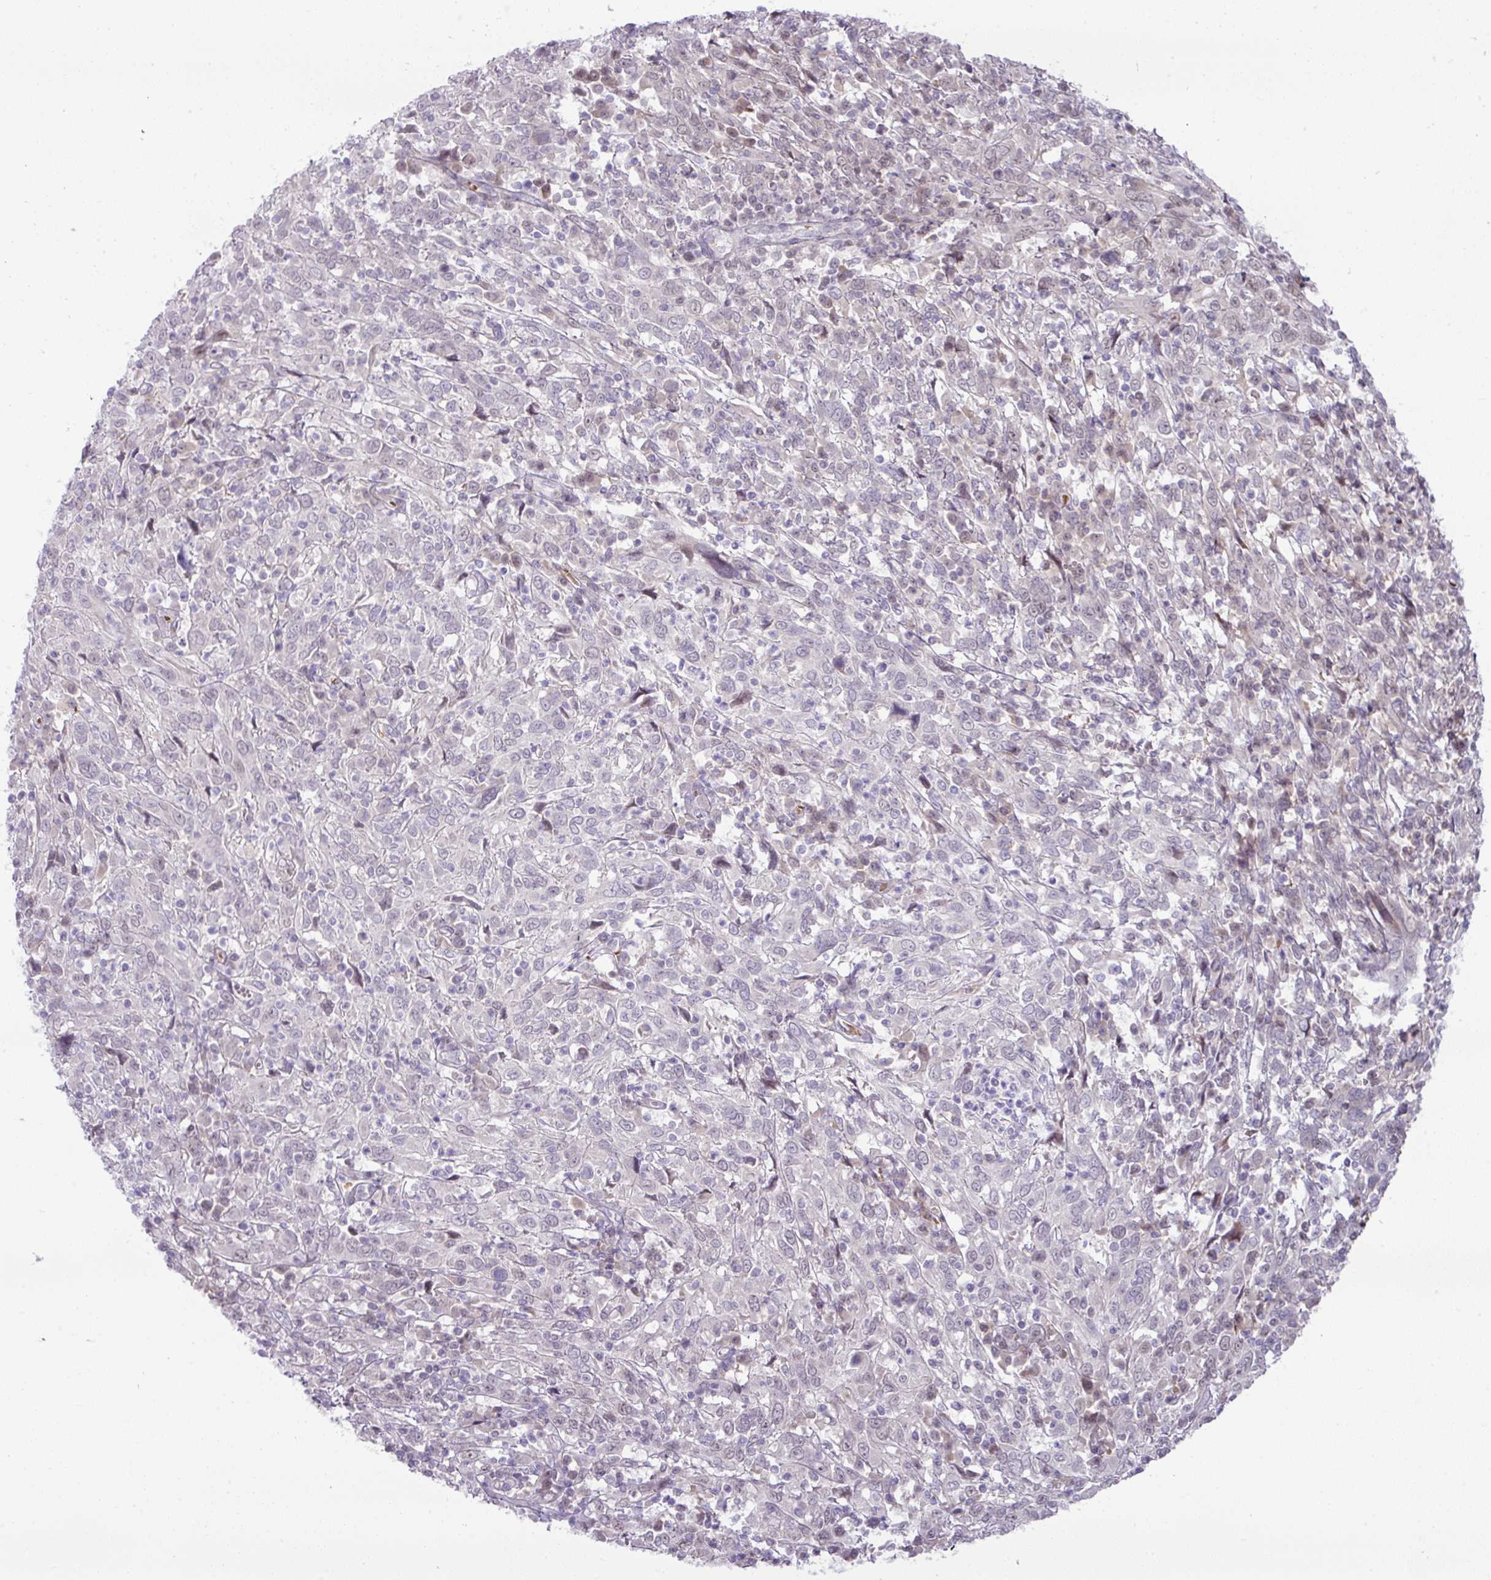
{"staining": {"intensity": "weak", "quantity": "<25%", "location": "nuclear"}, "tissue": "cervical cancer", "cell_type": "Tumor cells", "image_type": "cancer", "snomed": [{"axis": "morphology", "description": "Squamous cell carcinoma, NOS"}, {"axis": "topography", "description": "Cervix"}], "caption": "The histopathology image exhibits no significant staining in tumor cells of cervical cancer.", "gene": "PARP2", "patient": {"sex": "female", "age": 46}}